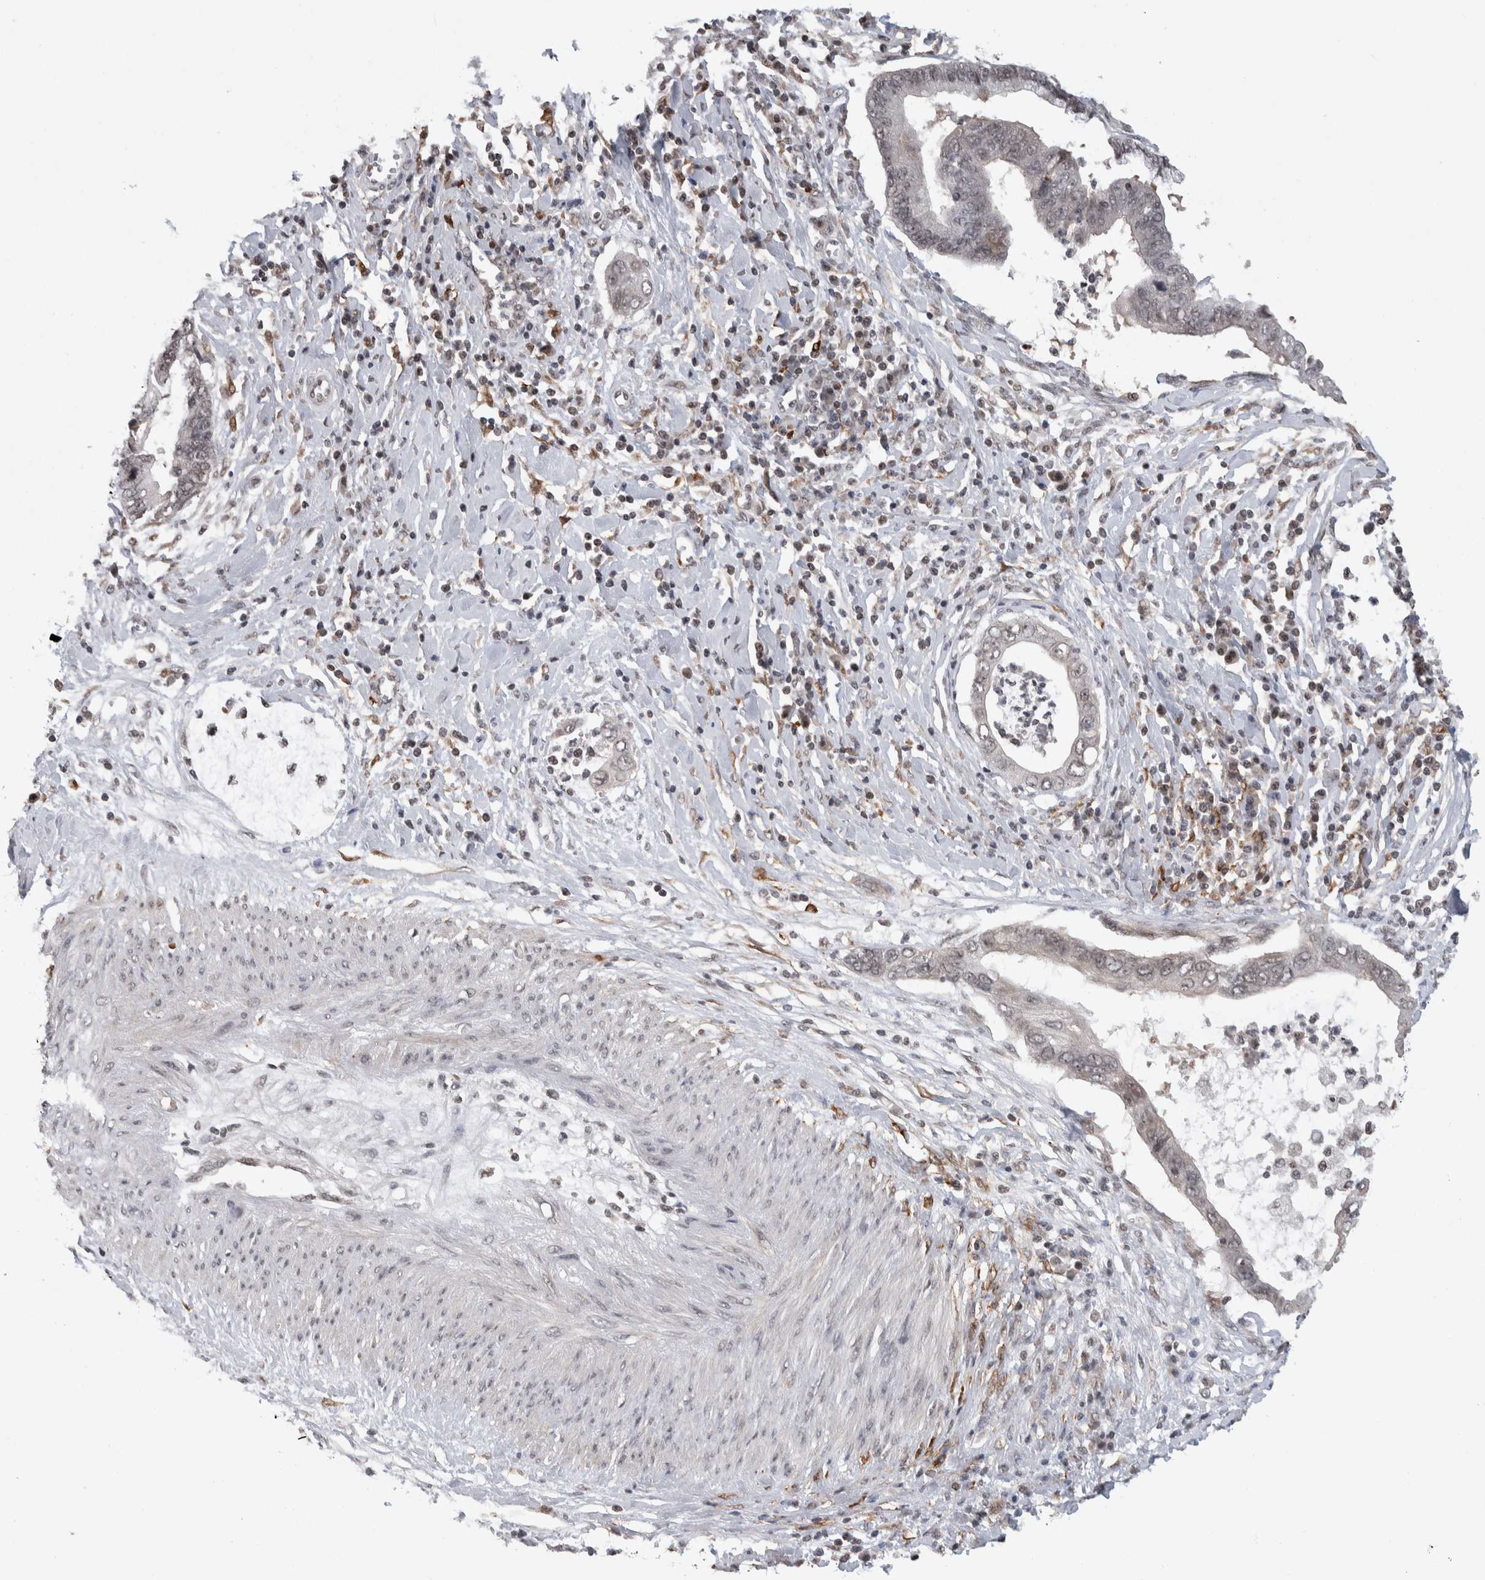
{"staining": {"intensity": "weak", "quantity": "<25%", "location": "nuclear"}, "tissue": "cervical cancer", "cell_type": "Tumor cells", "image_type": "cancer", "snomed": [{"axis": "morphology", "description": "Adenocarcinoma, NOS"}, {"axis": "topography", "description": "Cervix"}], "caption": "DAB immunohistochemical staining of cervical cancer demonstrates no significant expression in tumor cells. (Brightfield microscopy of DAB immunohistochemistry (IHC) at high magnification).", "gene": "ZSCAN21", "patient": {"sex": "female", "age": 44}}